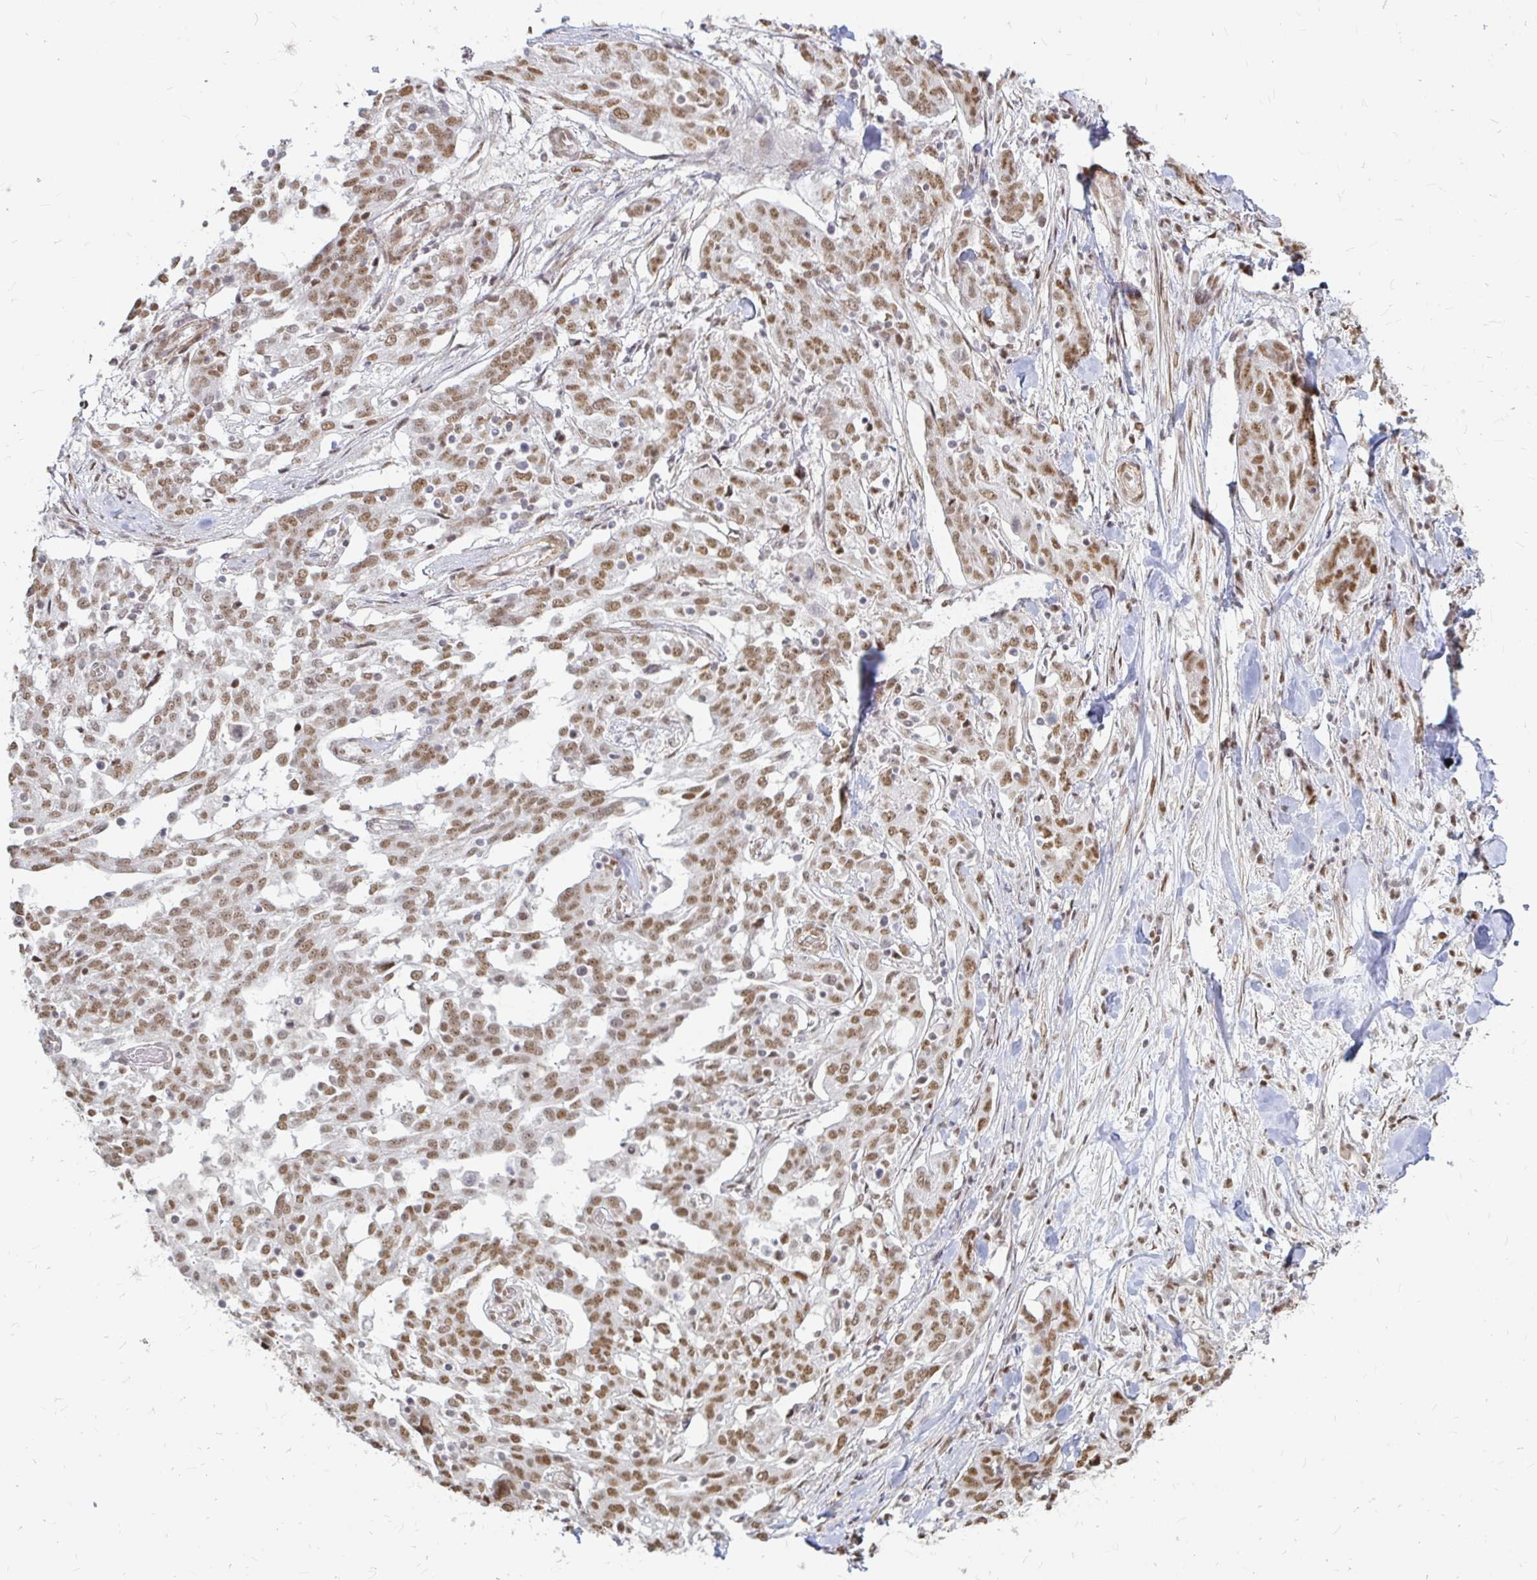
{"staining": {"intensity": "moderate", "quantity": ">75%", "location": "nuclear"}, "tissue": "ovarian cancer", "cell_type": "Tumor cells", "image_type": "cancer", "snomed": [{"axis": "morphology", "description": "Cystadenocarcinoma, serous, NOS"}, {"axis": "topography", "description": "Ovary"}], "caption": "Immunohistochemistry (IHC) photomicrograph of neoplastic tissue: human serous cystadenocarcinoma (ovarian) stained using IHC reveals medium levels of moderate protein expression localized specifically in the nuclear of tumor cells, appearing as a nuclear brown color.", "gene": "HNRNPU", "patient": {"sex": "female", "age": 67}}